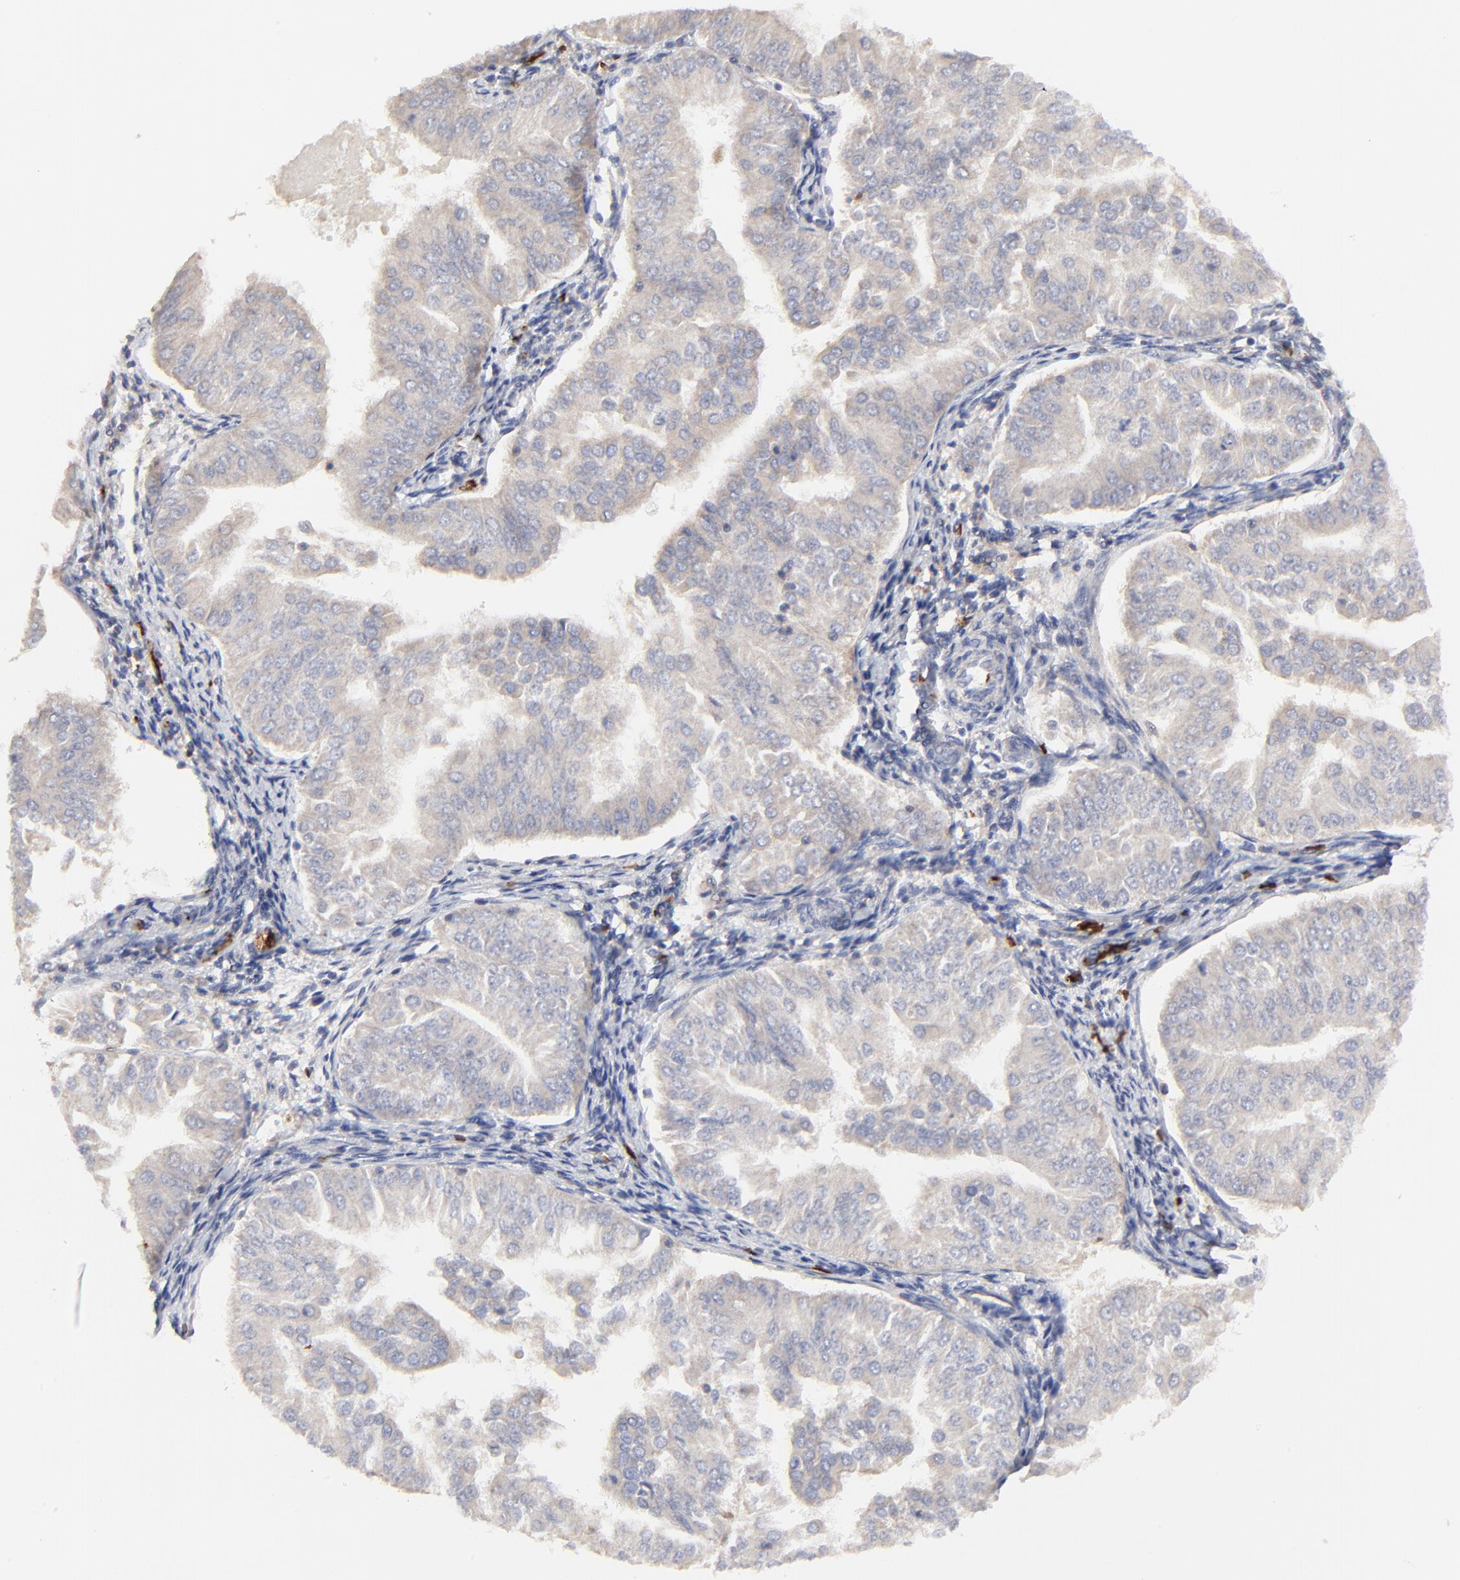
{"staining": {"intensity": "weak", "quantity": ">75%", "location": "cytoplasmic/membranous"}, "tissue": "endometrial cancer", "cell_type": "Tumor cells", "image_type": "cancer", "snomed": [{"axis": "morphology", "description": "Adenocarcinoma, NOS"}, {"axis": "topography", "description": "Endometrium"}], "caption": "Brown immunohistochemical staining in endometrial cancer exhibits weak cytoplasmic/membranous expression in approximately >75% of tumor cells.", "gene": "PAG1", "patient": {"sex": "female", "age": 53}}